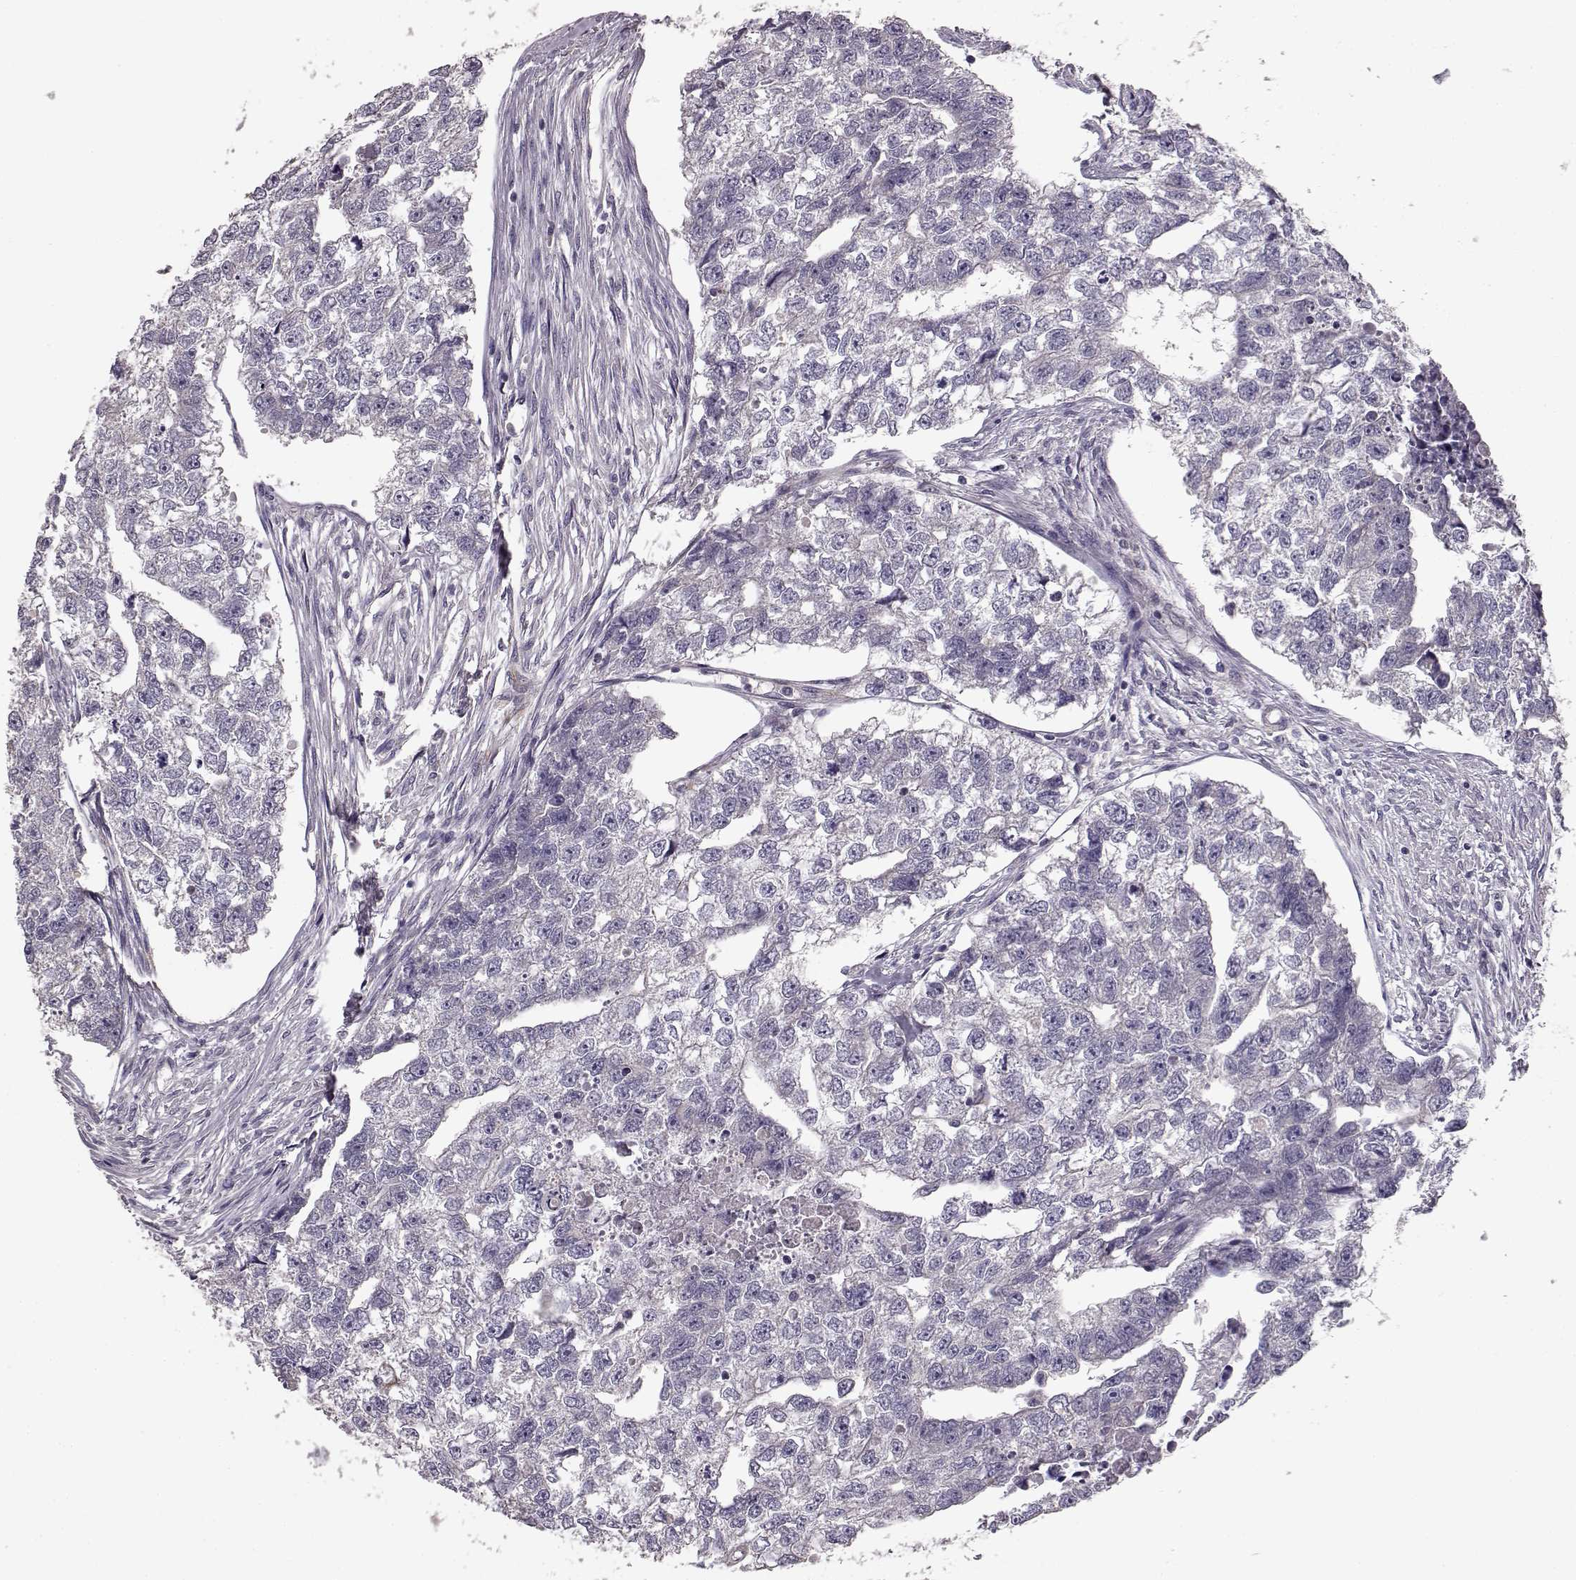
{"staining": {"intensity": "negative", "quantity": "none", "location": "none"}, "tissue": "testis cancer", "cell_type": "Tumor cells", "image_type": "cancer", "snomed": [{"axis": "morphology", "description": "Carcinoma, Embryonal, NOS"}, {"axis": "morphology", "description": "Teratoma, malignant, NOS"}, {"axis": "topography", "description": "Testis"}], "caption": "The IHC histopathology image has no significant positivity in tumor cells of testis cancer tissue.", "gene": "GHR", "patient": {"sex": "male", "age": 44}}